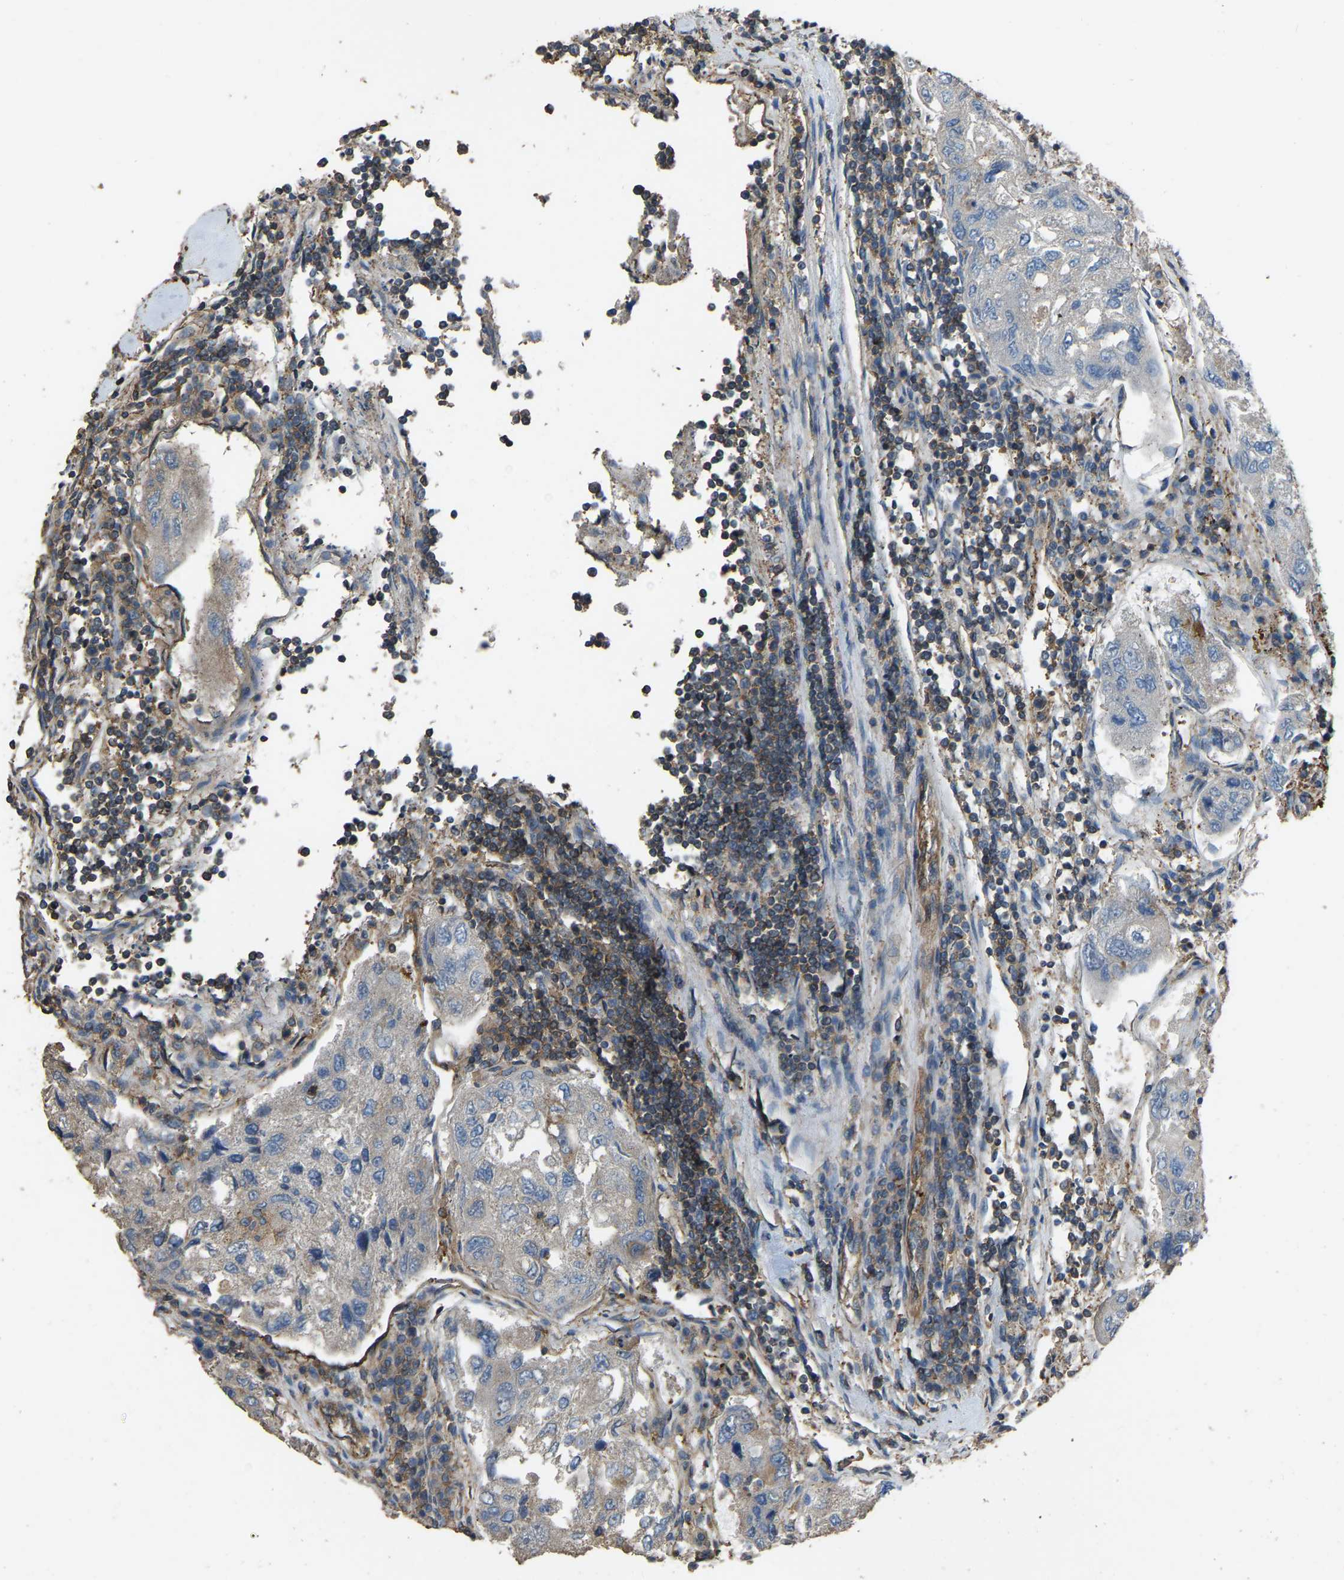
{"staining": {"intensity": "moderate", "quantity": "<25%", "location": "cytoplasmic/membranous"}, "tissue": "urothelial cancer", "cell_type": "Tumor cells", "image_type": "cancer", "snomed": [{"axis": "morphology", "description": "Urothelial carcinoma, High grade"}, {"axis": "topography", "description": "Lymph node"}, {"axis": "topography", "description": "Urinary bladder"}], "caption": "Immunohistochemical staining of high-grade urothelial carcinoma displays low levels of moderate cytoplasmic/membranous staining in approximately <25% of tumor cells.", "gene": "SLC4A2", "patient": {"sex": "male", "age": 51}}